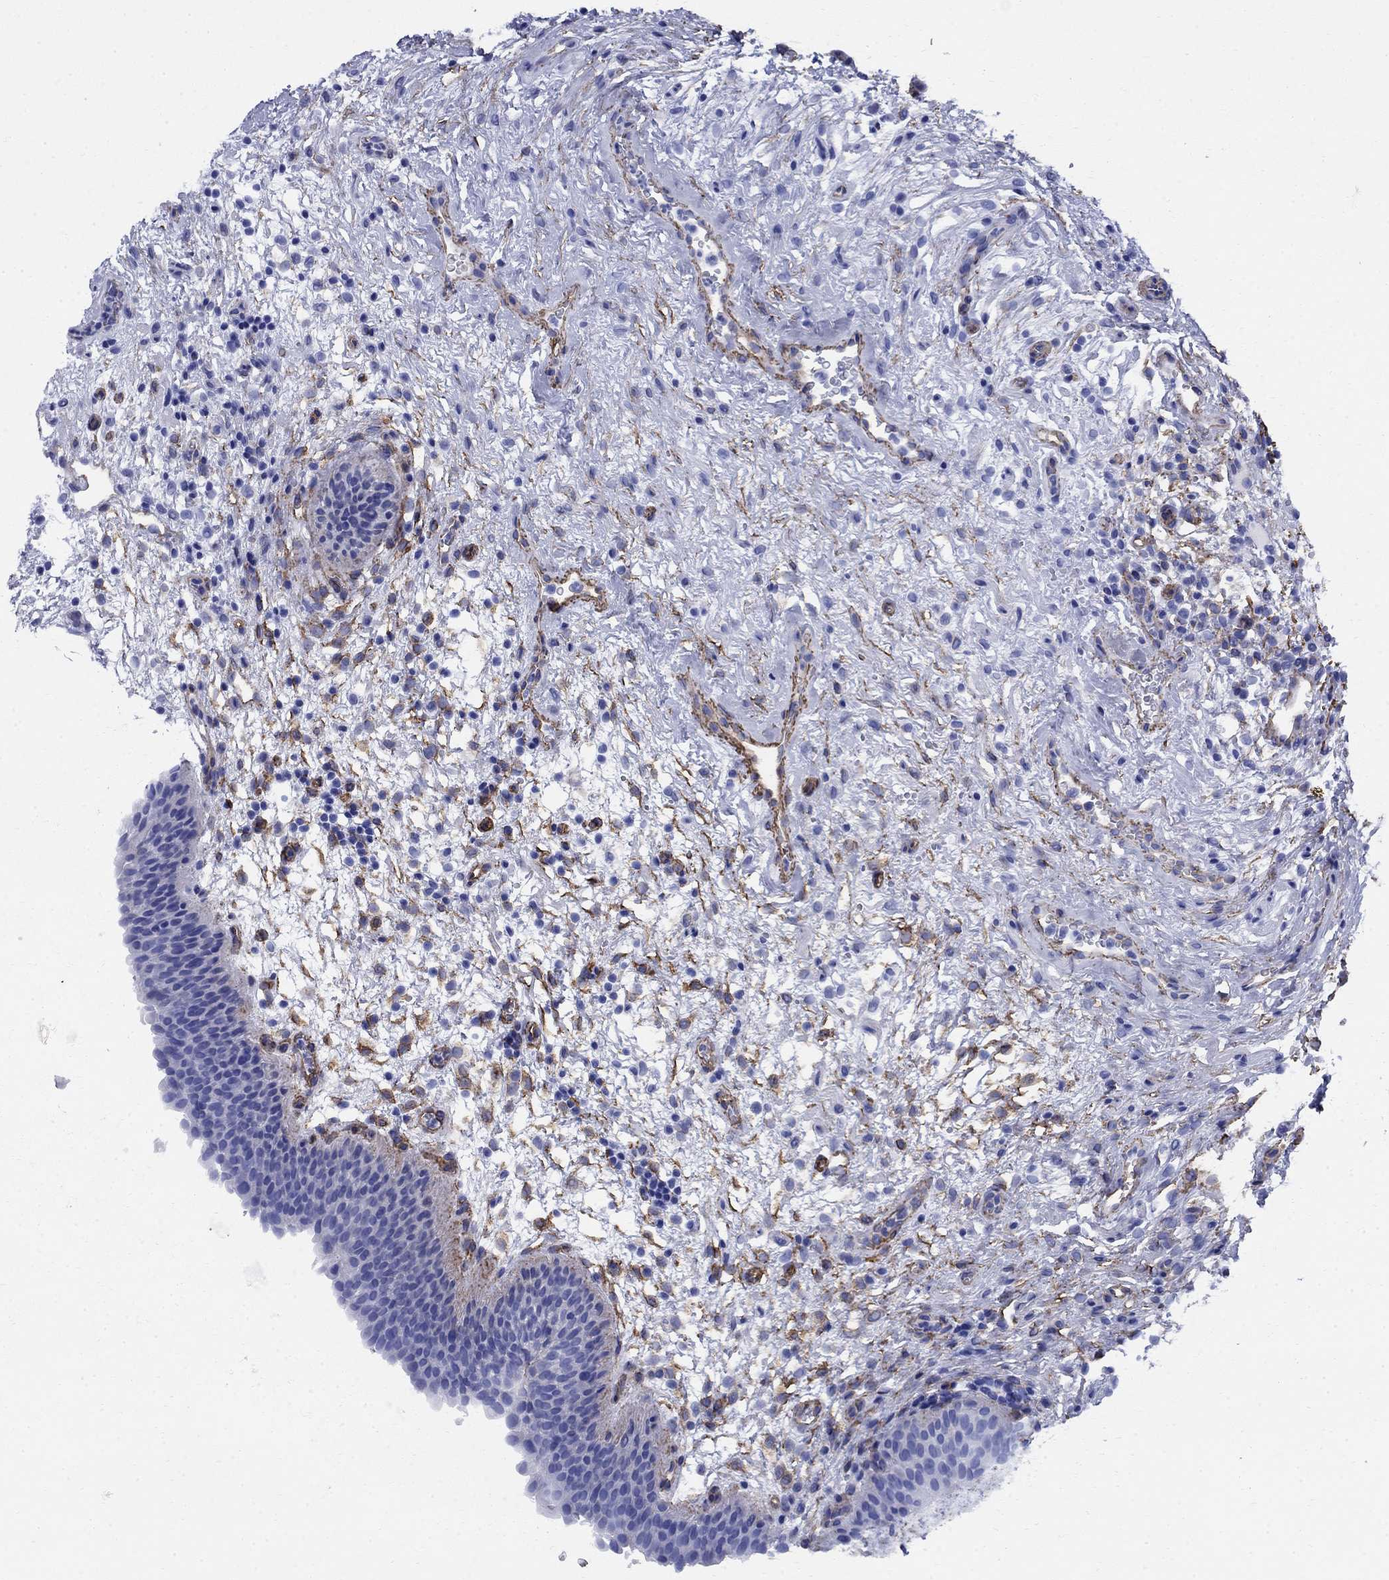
{"staining": {"intensity": "negative", "quantity": "none", "location": "none"}, "tissue": "urinary bladder", "cell_type": "Urothelial cells", "image_type": "normal", "snomed": [{"axis": "morphology", "description": "Normal tissue, NOS"}, {"axis": "topography", "description": "Urinary bladder"}], "caption": "DAB immunohistochemical staining of benign human urinary bladder demonstrates no significant positivity in urothelial cells.", "gene": "VTN", "patient": {"sex": "male", "age": 37}}